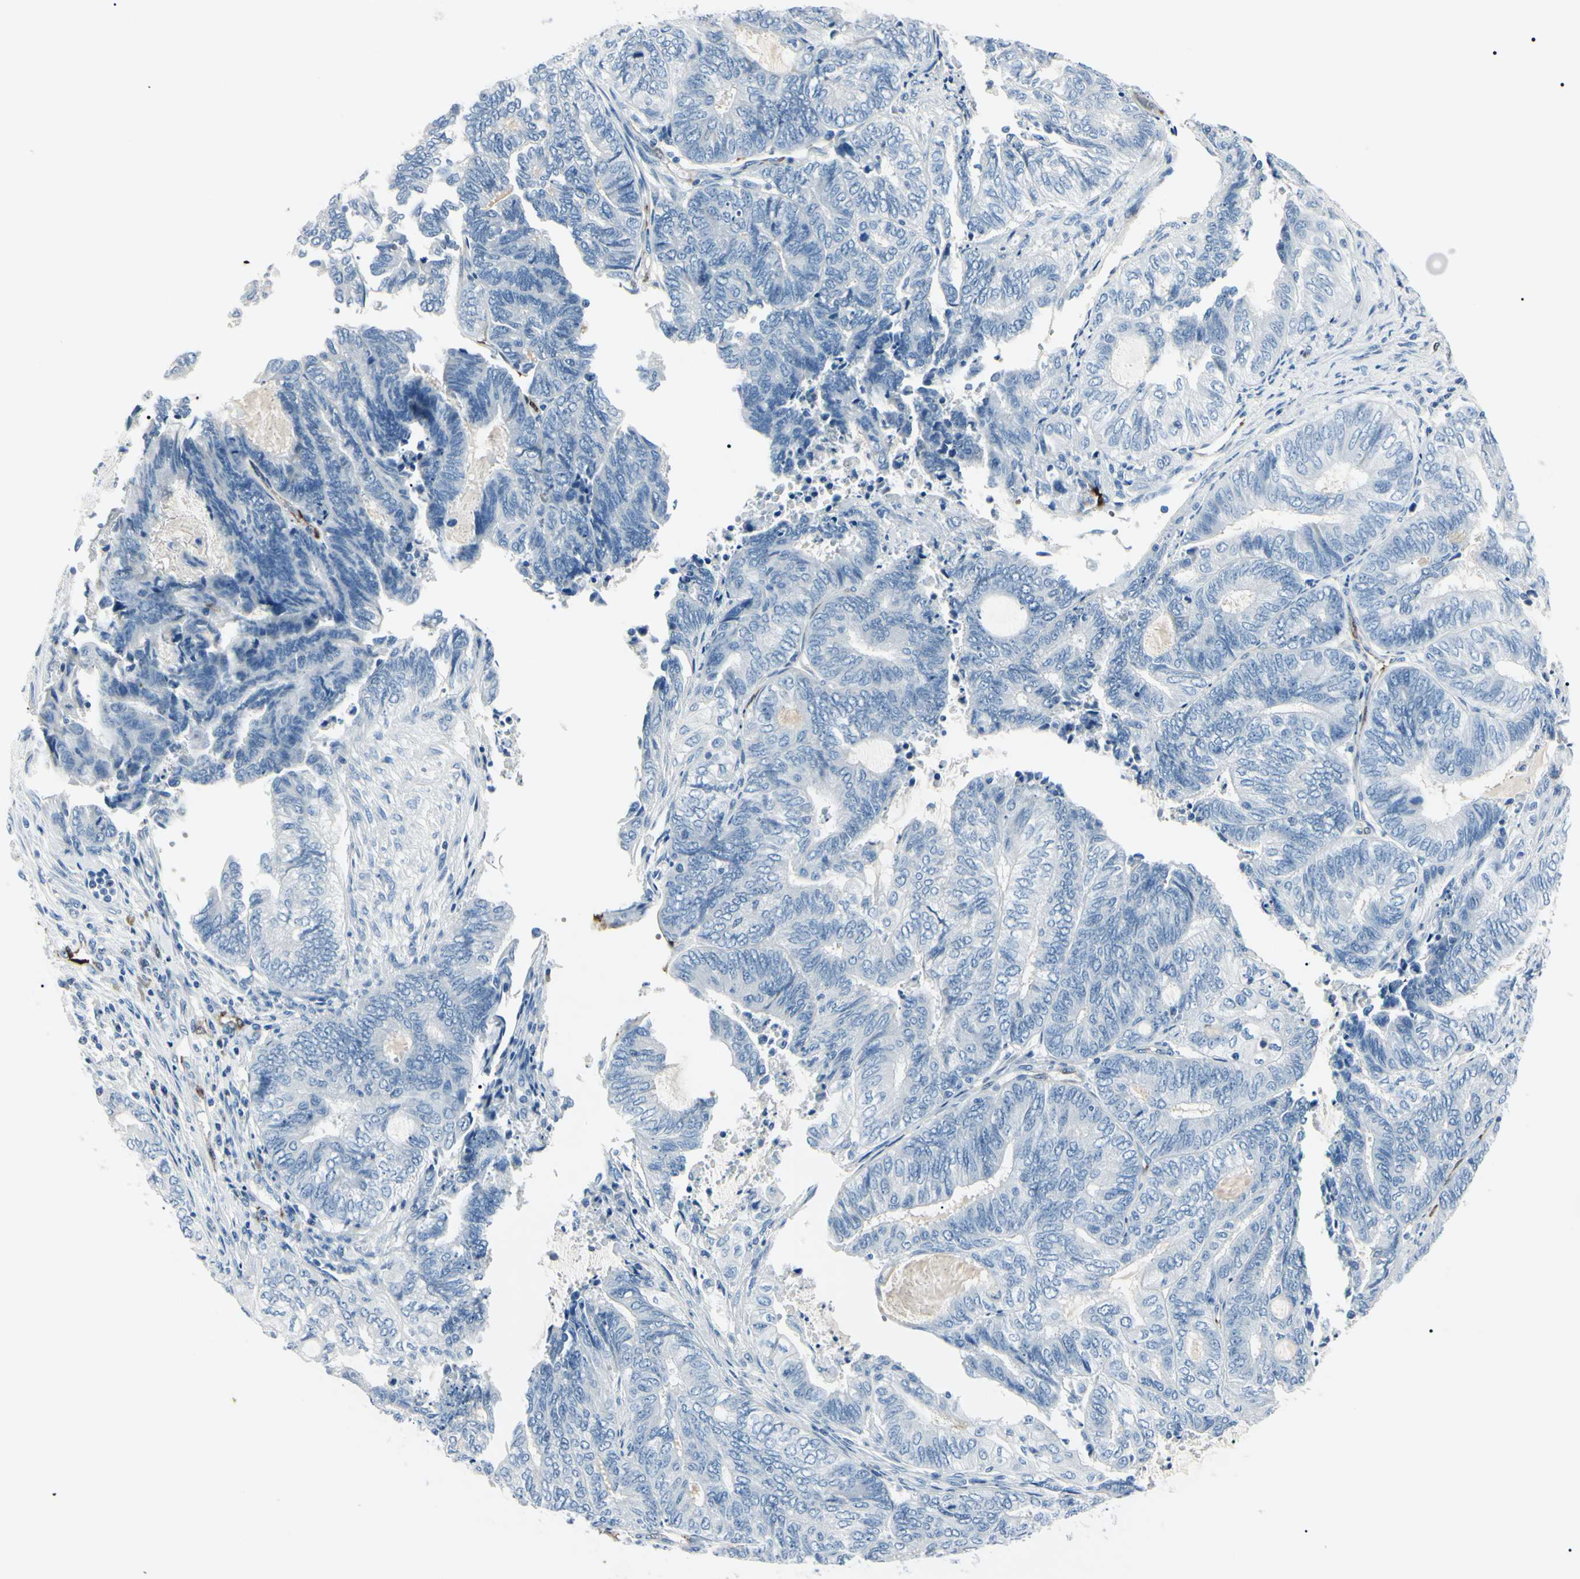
{"staining": {"intensity": "negative", "quantity": "none", "location": "none"}, "tissue": "endometrial cancer", "cell_type": "Tumor cells", "image_type": "cancer", "snomed": [{"axis": "morphology", "description": "Adenocarcinoma, NOS"}, {"axis": "topography", "description": "Uterus"}, {"axis": "topography", "description": "Endometrium"}], "caption": "An immunohistochemistry histopathology image of adenocarcinoma (endometrial) is shown. There is no staining in tumor cells of adenocarcinoma (endometrial). (Brightfield microscopy of DAB (3,3'-diaminobenzidine) IHC at high magnification).", "gene": "CA2", "patient": {"sex": "female", "age": 70}}